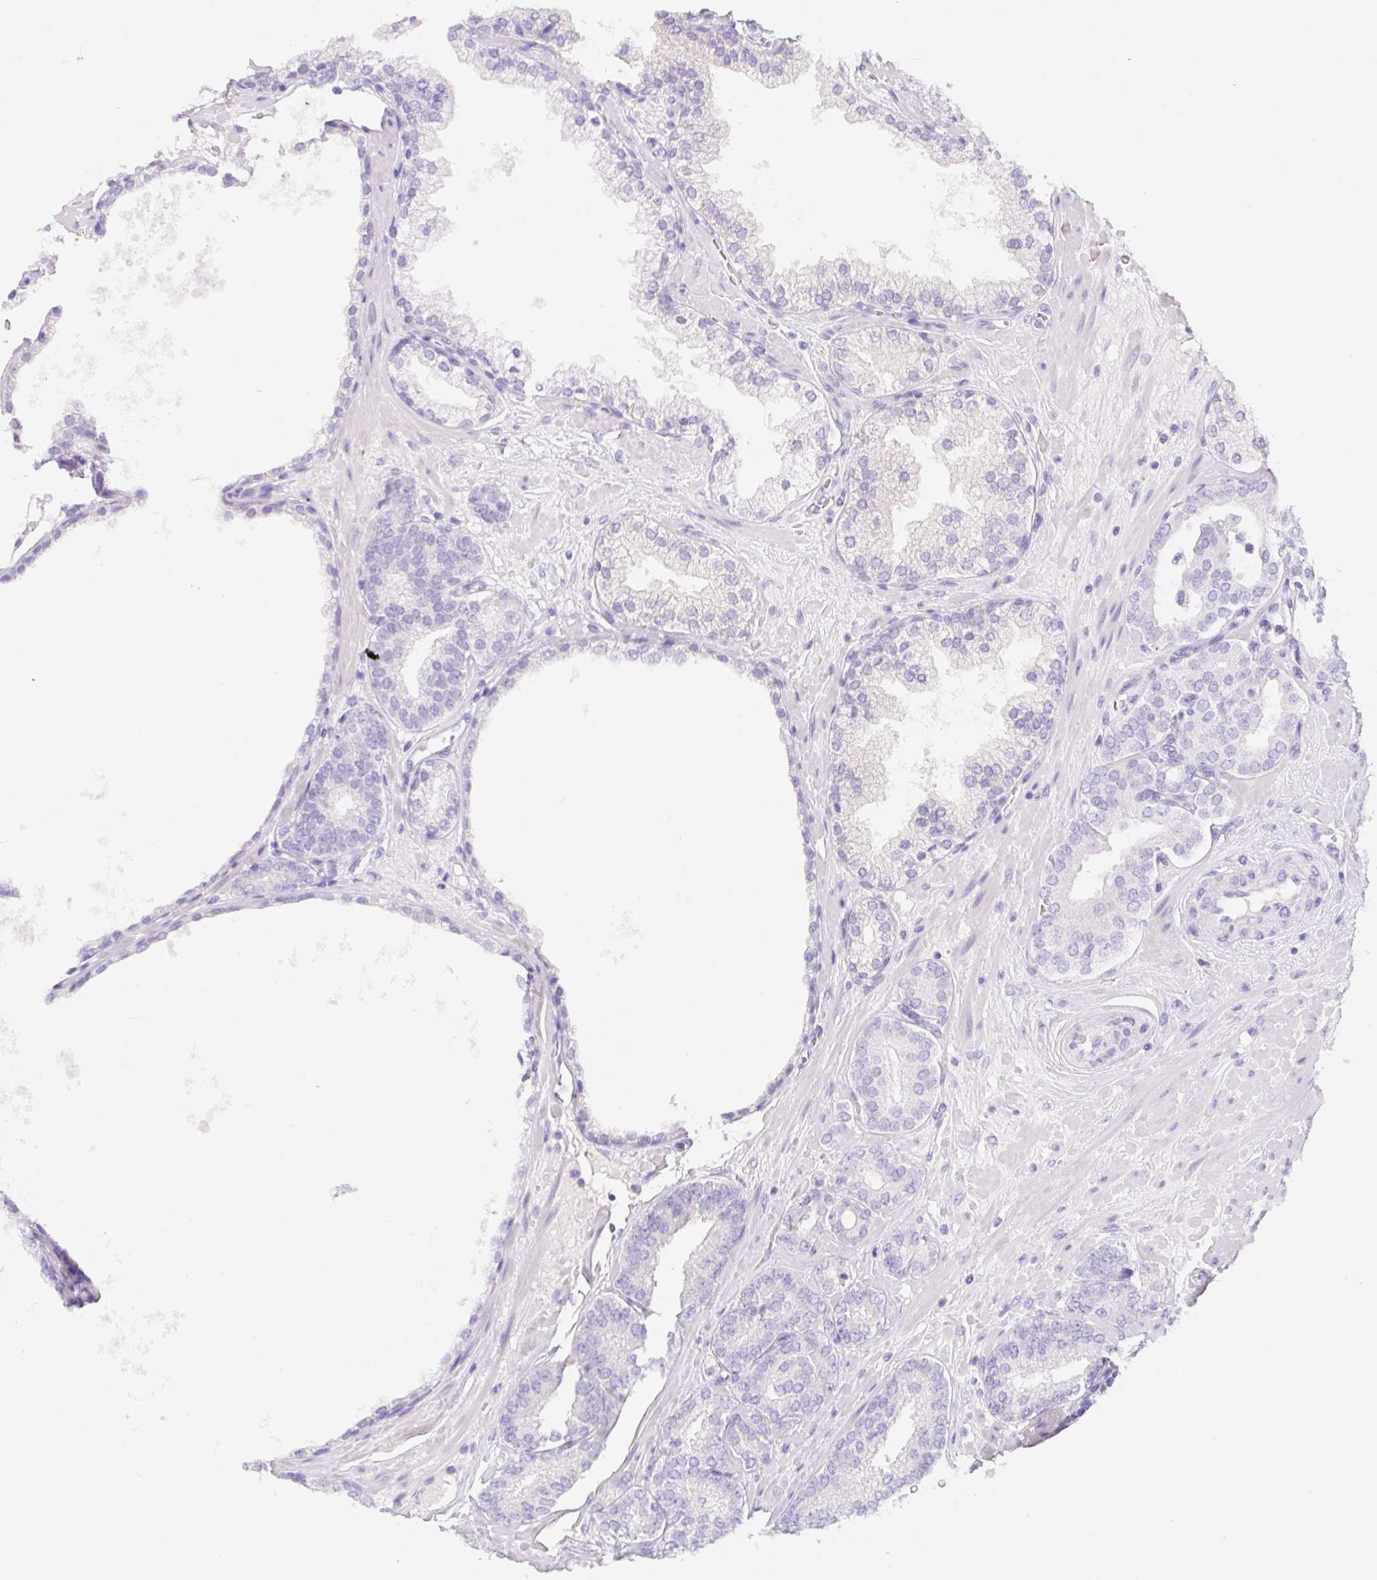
{"staining": {"intensity": "negative", "quantity": "none", "location": "none"}, "tissue": "prostate cancer", "cell_type": "Tumor cells", "image_type": "cancer", "snomed": [{"axis": "morphology", "description": "Adenocarcinoma, High grade"}, {"axis": "topography", "description": "Prostate"}], "caption": "This image is of prostate high-grade adenocarcinoma stained with IHC to label a protein in brown with the nuclei are counter-stained blue. There is no expression in tumor cells. (IHC, brightfield microscopy, high magnification).", "gene": "KLK8", "patient": {"sex": "male", "age": 66}}